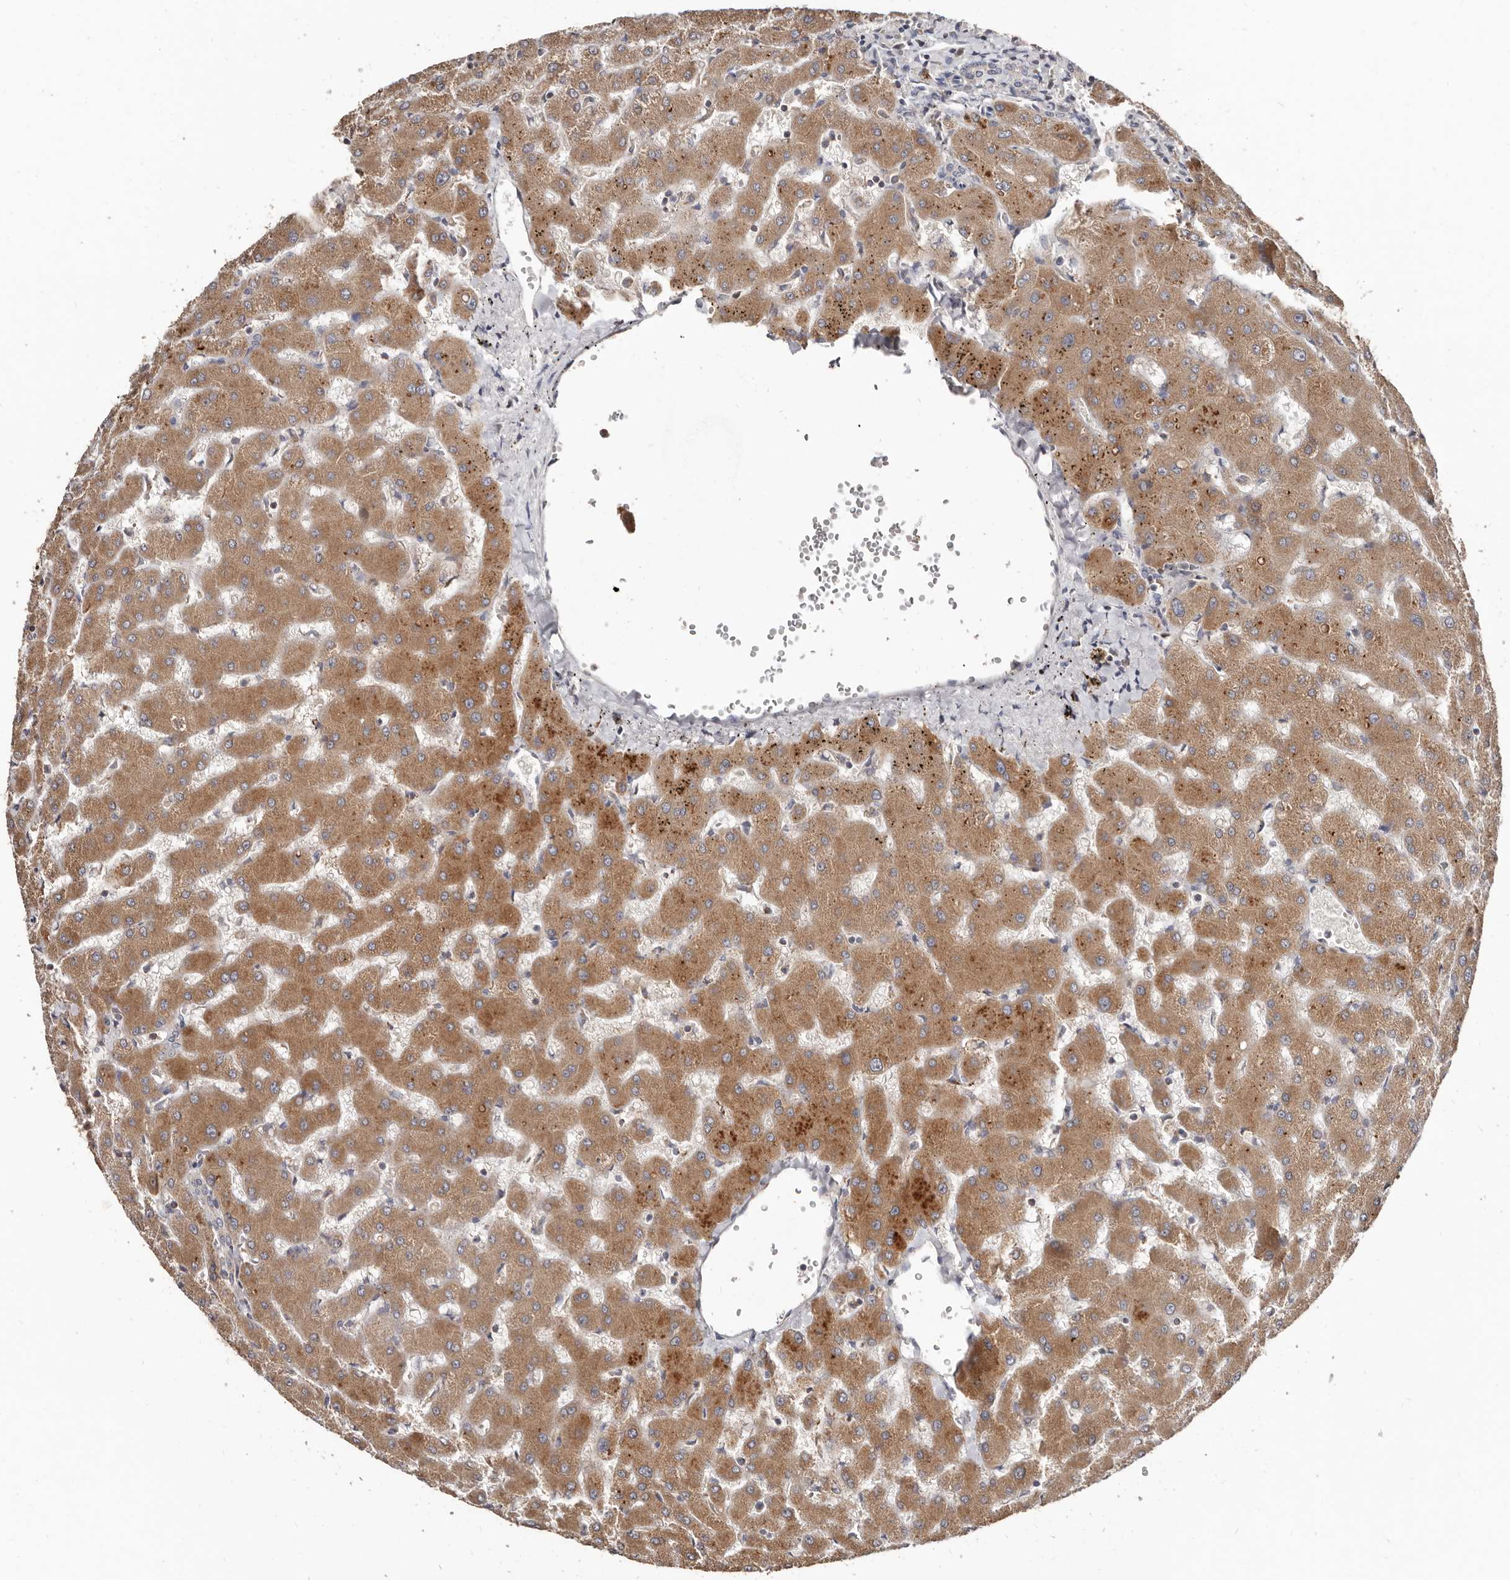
{"staining": {"intensity": "negative", "quantity": "none", "location": "none"}, "tissue": "liver", "cell_type": "Cholangiocytes", "image_type": "normal", "snomed": [{"axis": "morphology", "description": "Normal tissue, NOS"}, {"axis": "topography", "description": "Liver"}], "caption": "A micrograph of liver stained for a protein displays no brown staining in cholangiocytes. Brightfield microscopy of immunohistochemistry stained with DAB (brown) and hematoxylin (blue), captured at high magnification.", "gene": "SLC39A2", "patient": {"sex": "female", "age": 63}}